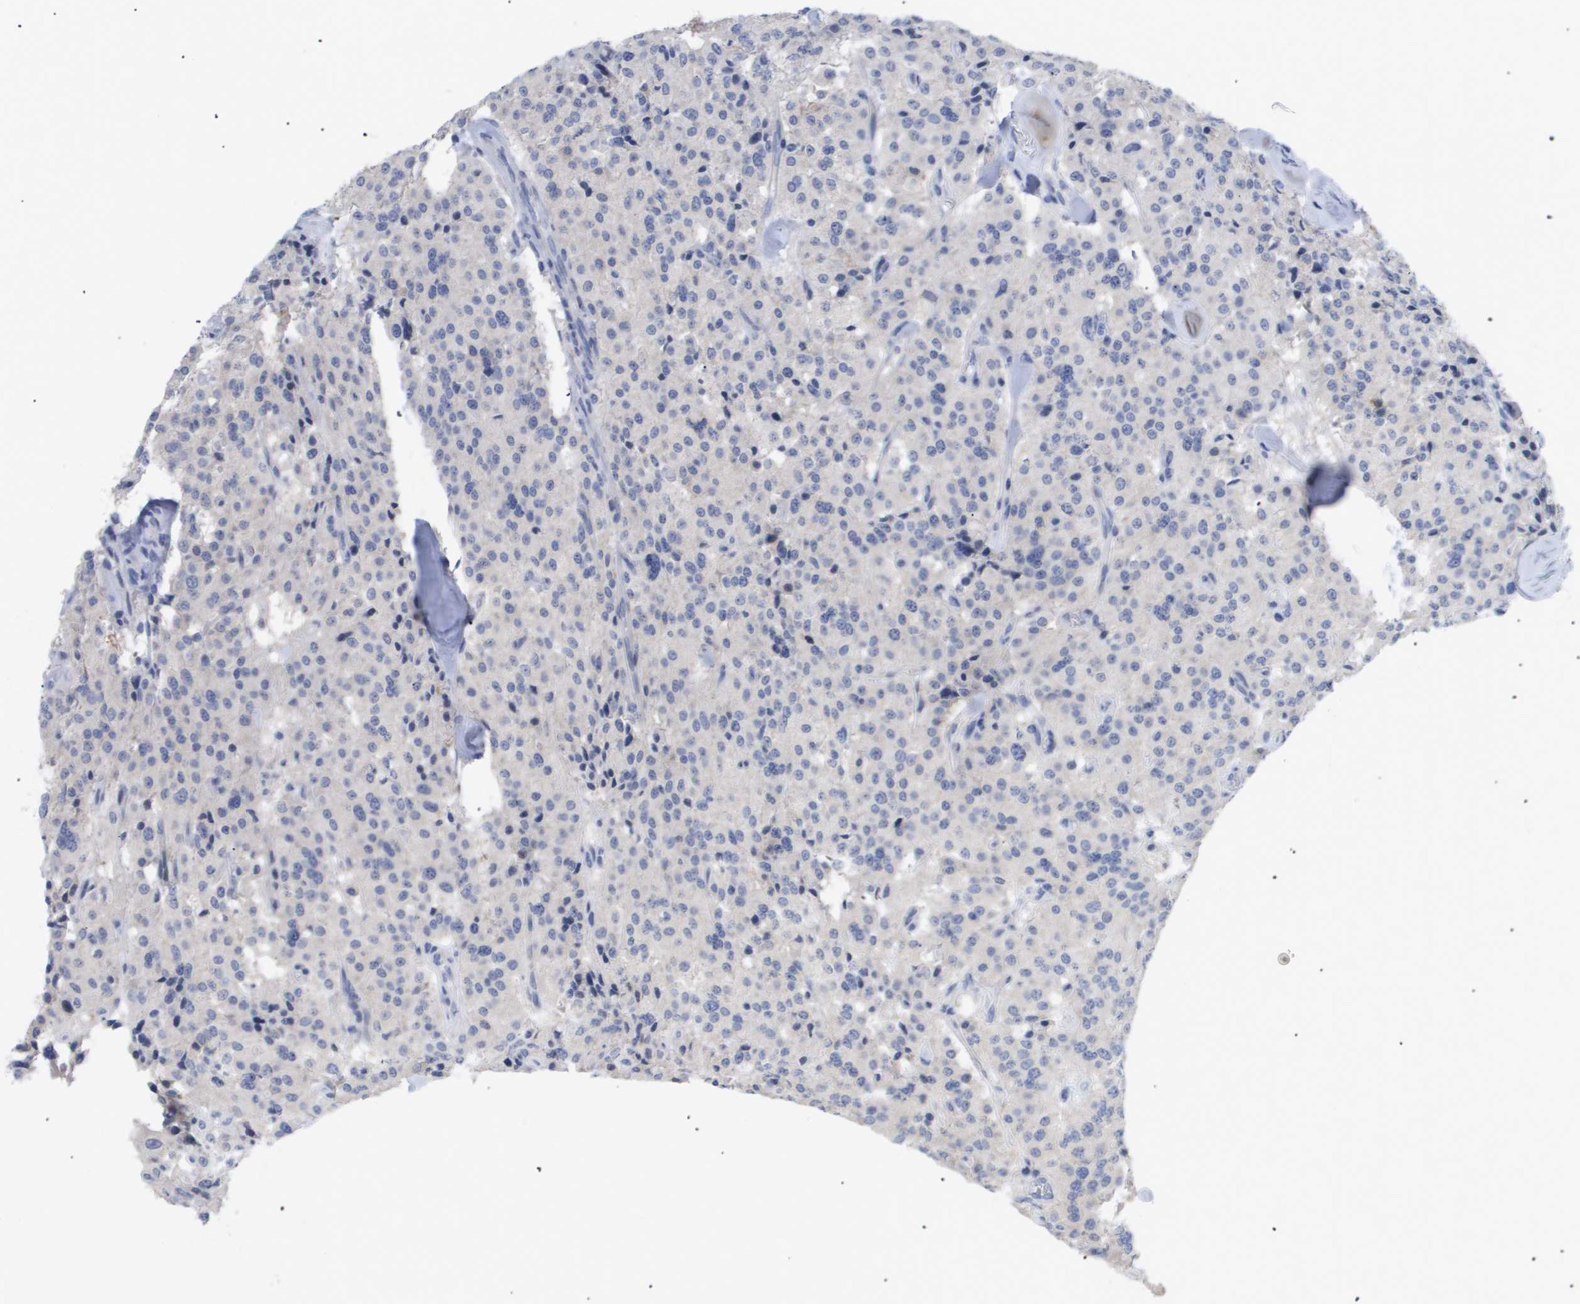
{"staining": {"intensity": "negative", "quantity": "none", "location": "none"}, "tissue": "carcinoid", "cell_type": "Tumor cells", "image_type": "cancer", "snomed": [{"axis": "morphology", "description": "Carcinoid, malignant, NOS"}, {"axis": "topography", "description": "Lung"}], "caption": "IHC of human carcinoid demonstrates no positivity in tumor cells.", "gene": "CAV3", "patient": {"sex": "male", "age": 30}}